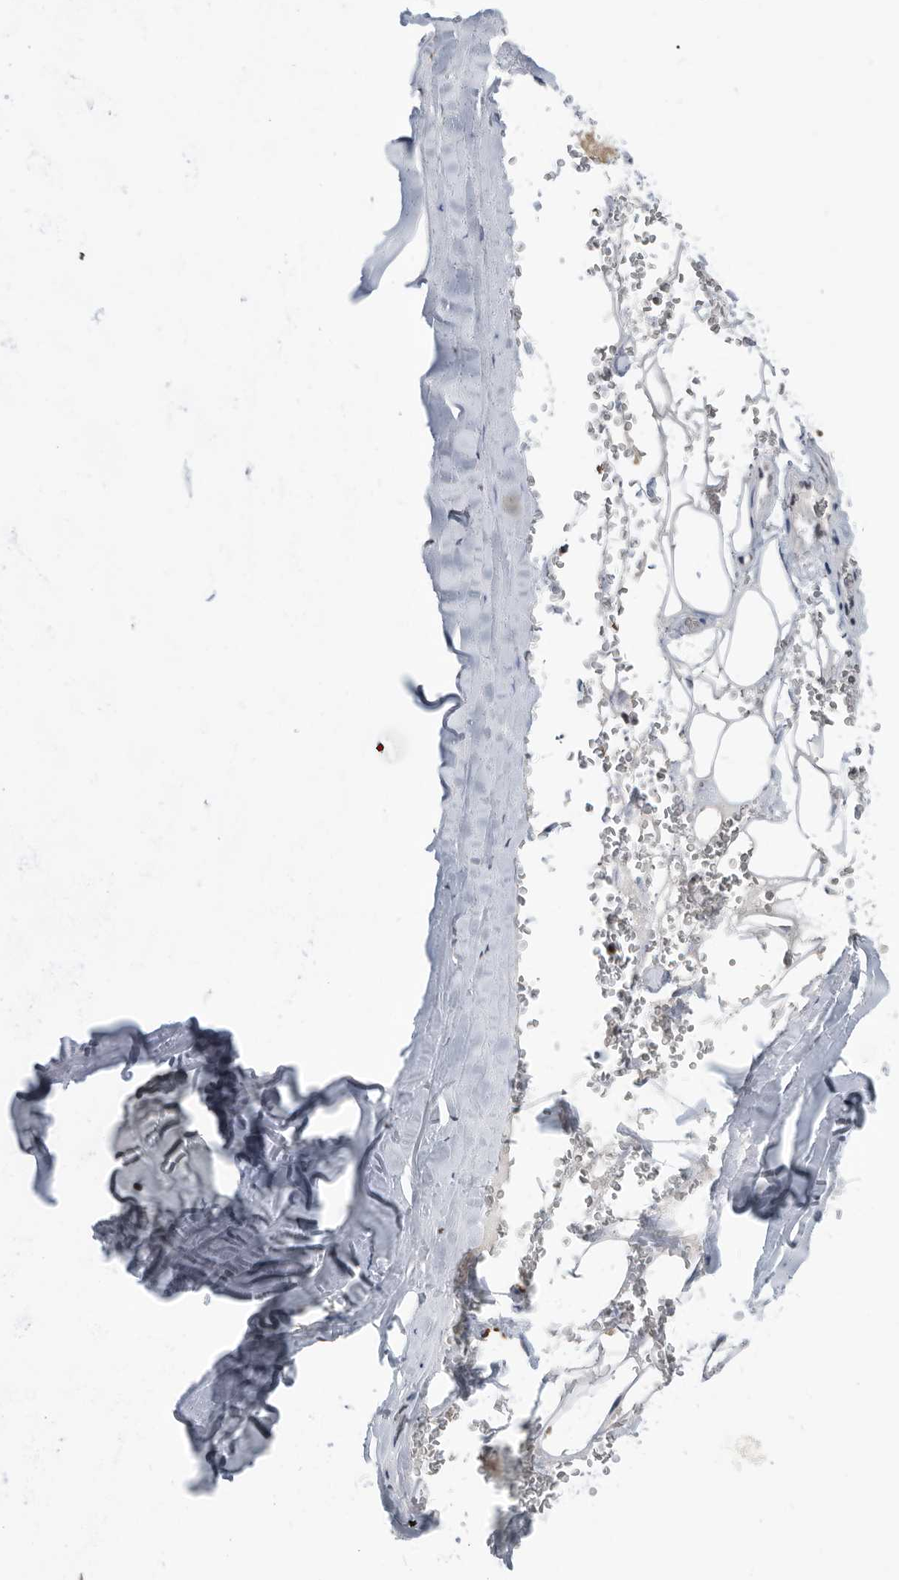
{"staining": {"intensity": "moderate", "quantity": ">75%", "location": "nuclear"}, "tissue": "adipose tissue", "cell_type": "Adipocytes", "image_type": "normal", "snomed": [{"axis": "morphology", "description": "Normal tissue, NOS"}, {"axis": "topography", "description": "Cartilage tissue"}], "caption": "A brown stain highlights moderate nuclear staining of a protein in adipocytes of normal human adipose tissue.", "gene": "SF3A1", "patient": {"sex": "female", "age": 63}}